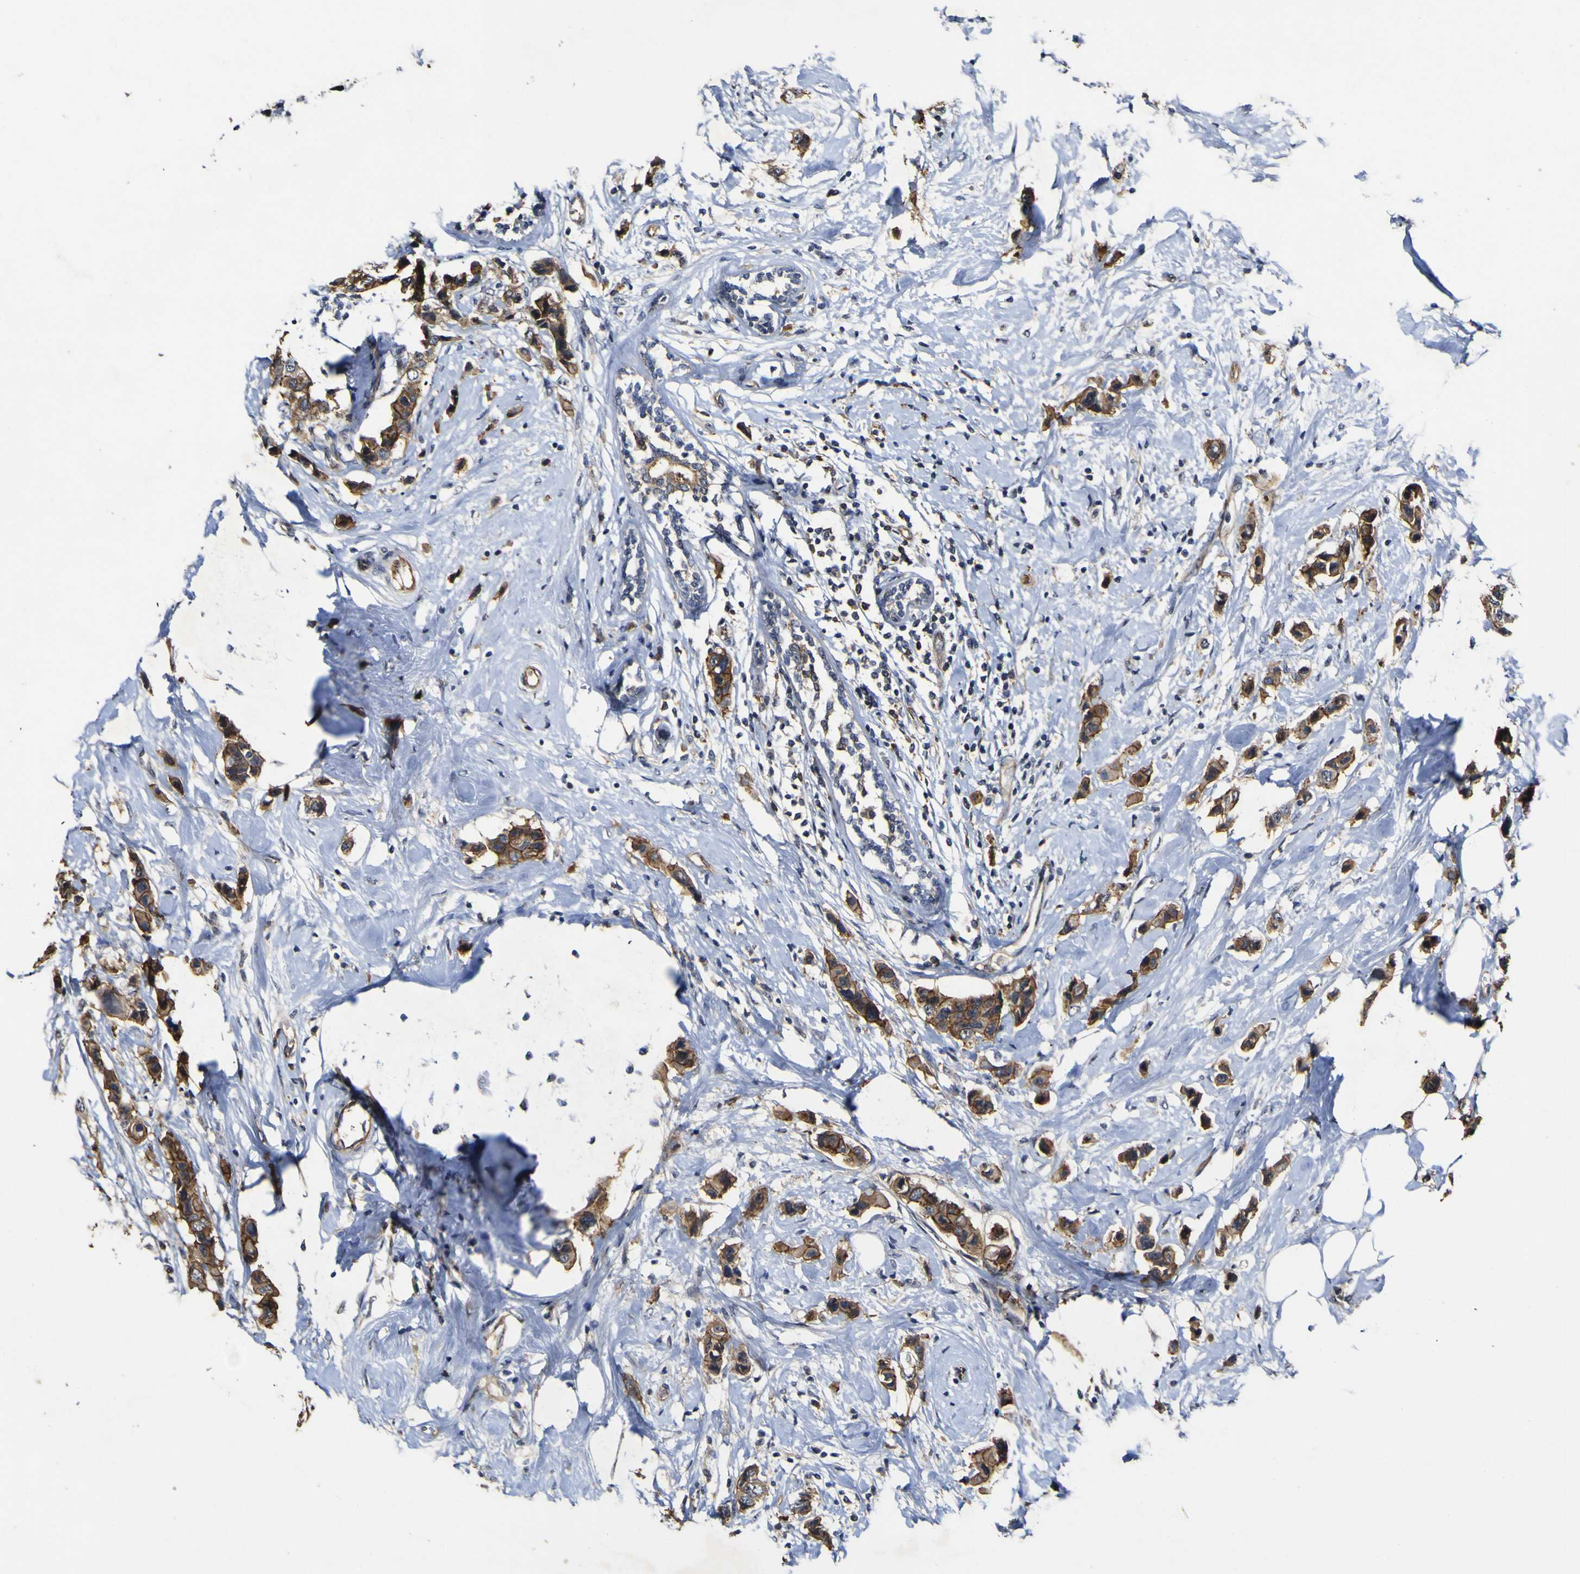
{"staining": {"intensity": "moderate", "quantity": ">75%", "location": "cytoplasmic/membranous"}, "tissue": "breast cancer", "cell_type": "Tumor cells", "image_type": "cancer", "snomed": [{"axis": "morphology", "description": "Normal tissue, NOS"}, {"axis": "morphology", "description": "Duct carcinoma"}, {"axis": "topography", "description": "Breast"}], "caption": "Immunohistochemical staining of breast cancer reveals moderate cytoplasmic/membranous protein staining in about >75% of tumor cells. The staining was performed using DAB (3,3'-diaminobenzidine) to visualize the protein expression in brown, while the nuclei were stained in blue with hematoxylin (Magnification: 20x).", "gene": "CCL2", "patient": {"sex": "female", "age": 50}}